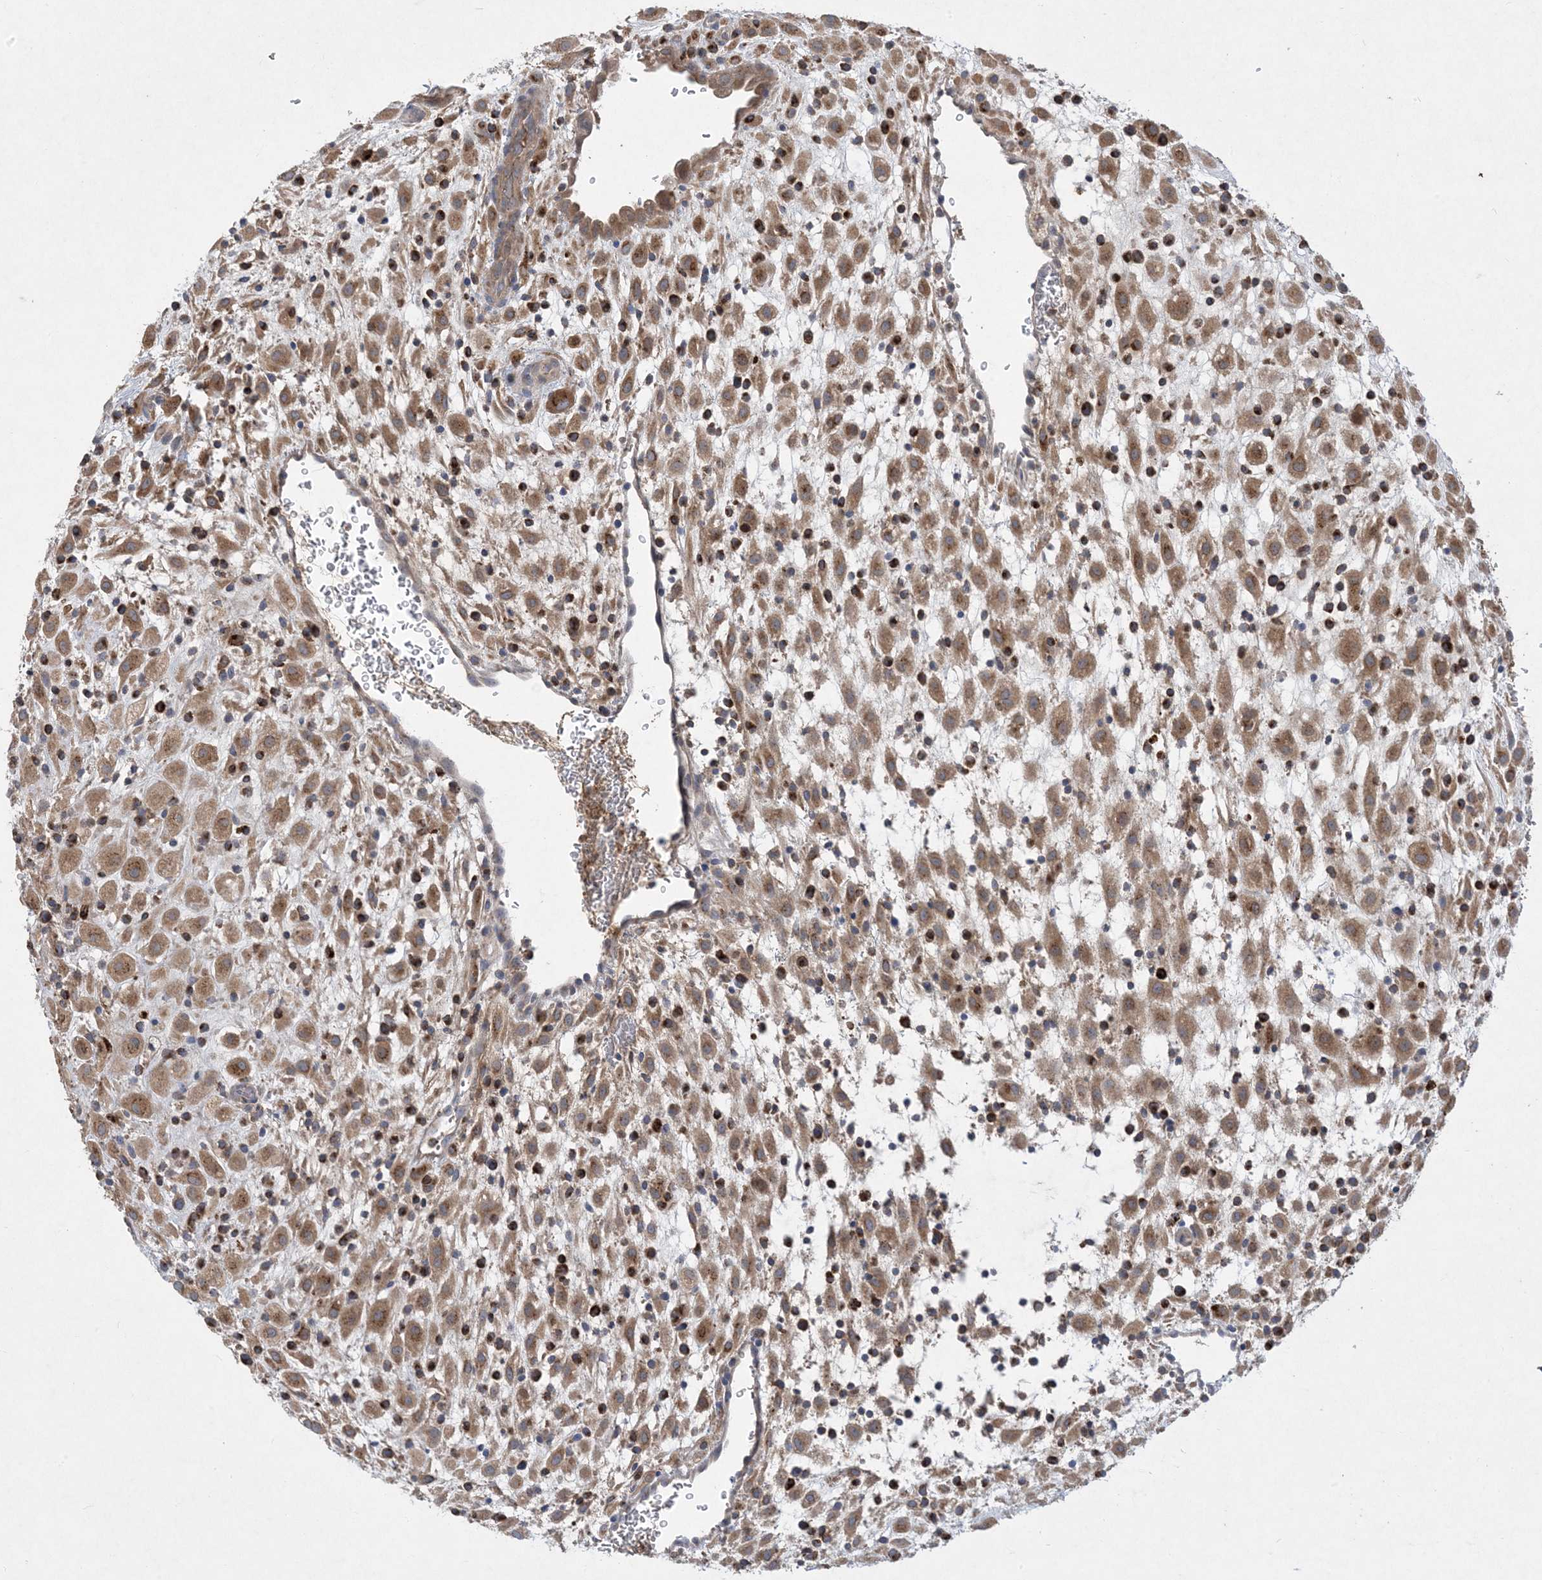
{"staining": {"intensity": "moderate", "quantity": ">75%", "location": "cytoplasmic/membranous"}, "tissue": "placenta", "cell_type": "Decidual cells", "image_type": "normal", "snomed": [{"axis": "morphology", "description": "Normal tissue, NOS"}, {"axis": "topography", "description": "Placenta"}], "caption": "Brown immunohistochemical staining in unremarkable human placenta shows moderate cytoplasmic/membranous staining in about >75% of decidual cells. The staining was performed using DAB to visualize the protein expression in brown, while the nuclei were stained in blue with hematoxylin (Magnification: 20x).", "gene": "MASP2", "patient": {"sex": "female", "age": 35}}